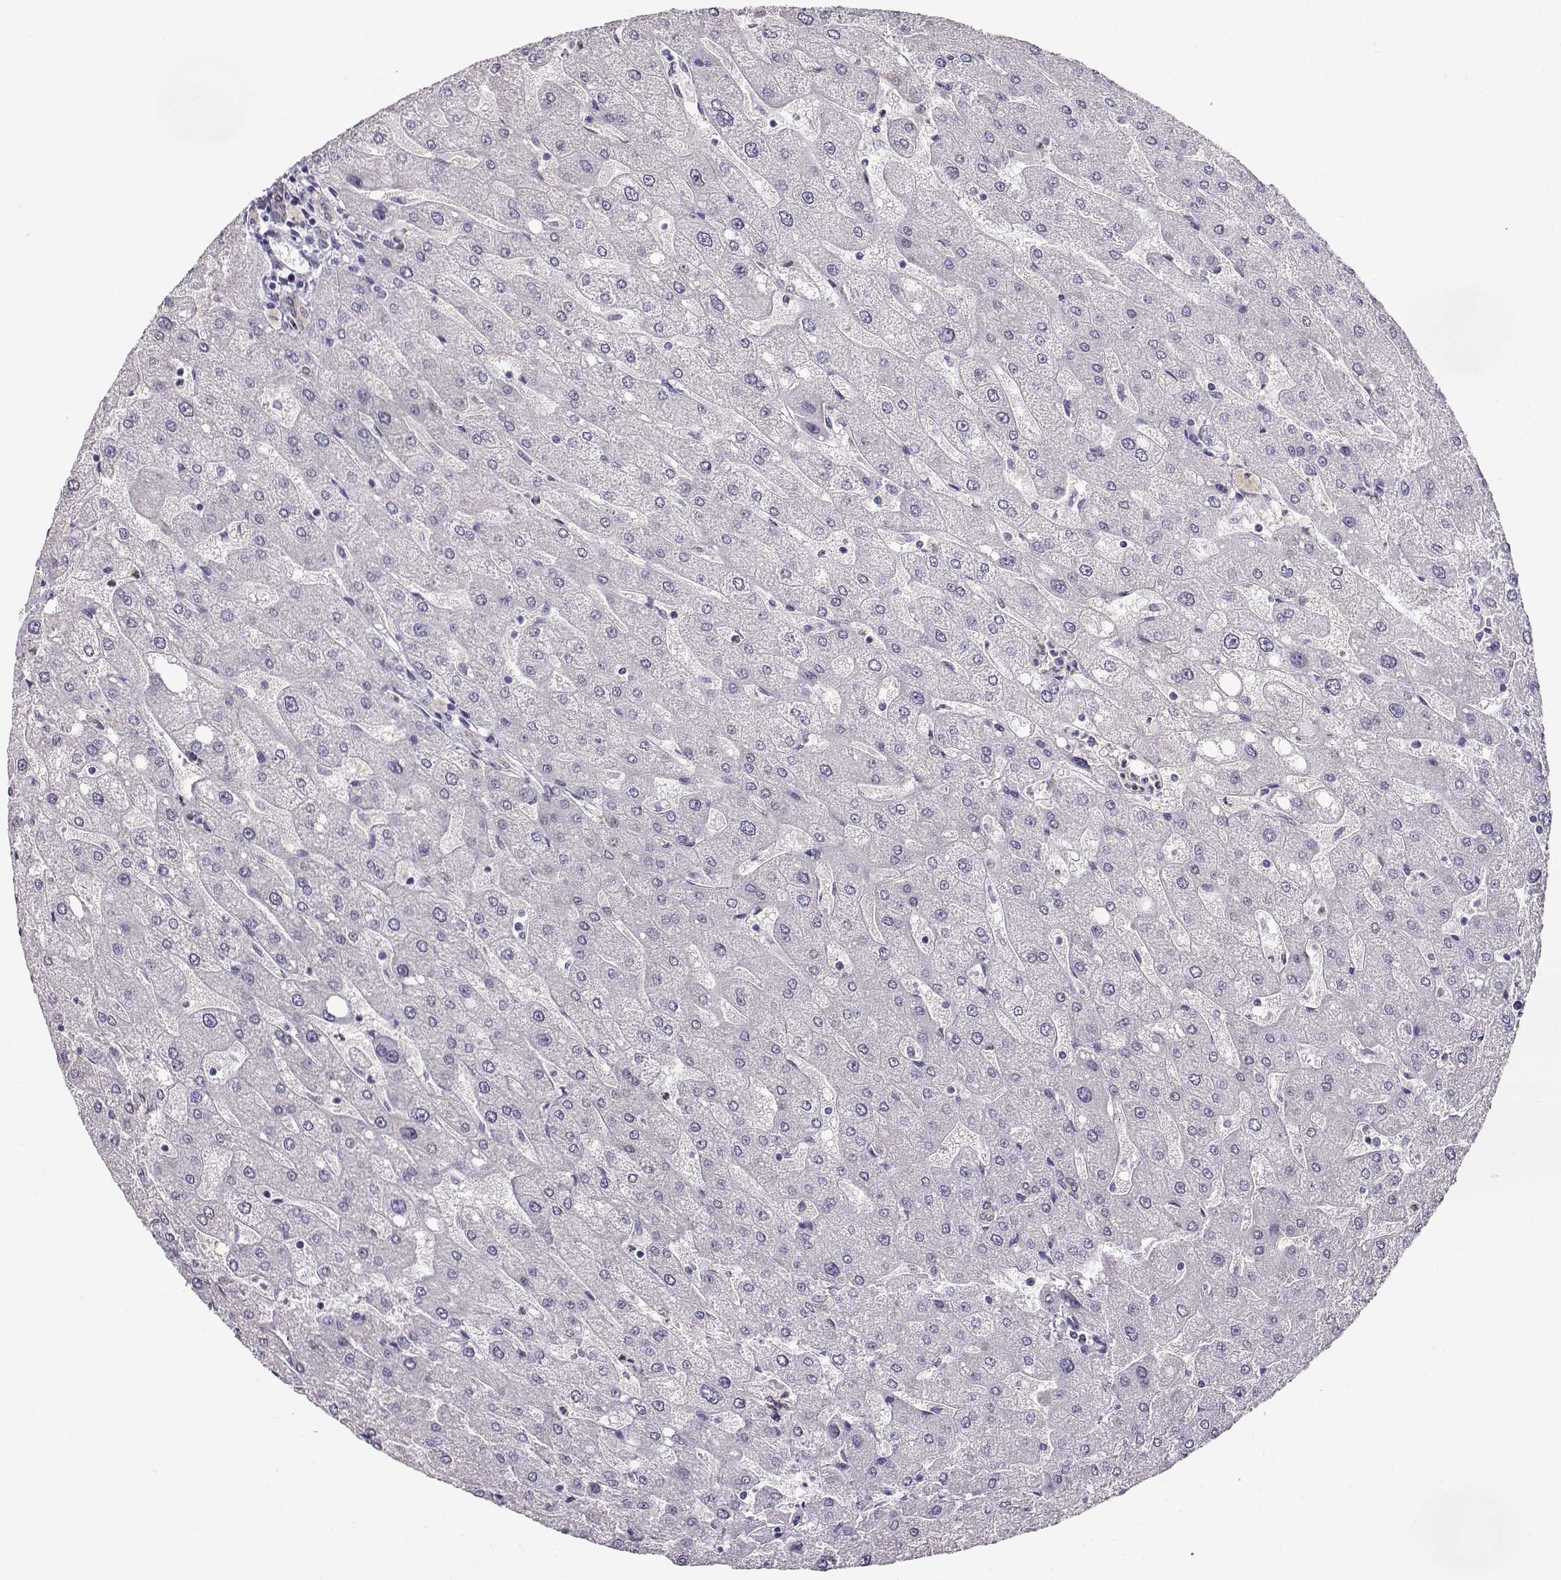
{"staining": {"intensity": "negative", "quantity": "none", "location": "none"}, "tissue": "liver", "cell_type": "Cholangiocytes", "image_type": "normal", "snomed": [{"axis": "morphology", "description": "Normal tissue, NOS"}, {"axis": "topography", "description": "Liver"}], "caption": "The IHC image has no significant staining in cholangiocytes of liver.", "gene": "CCR8", "patient": {"sex": "male", "age": 67}}